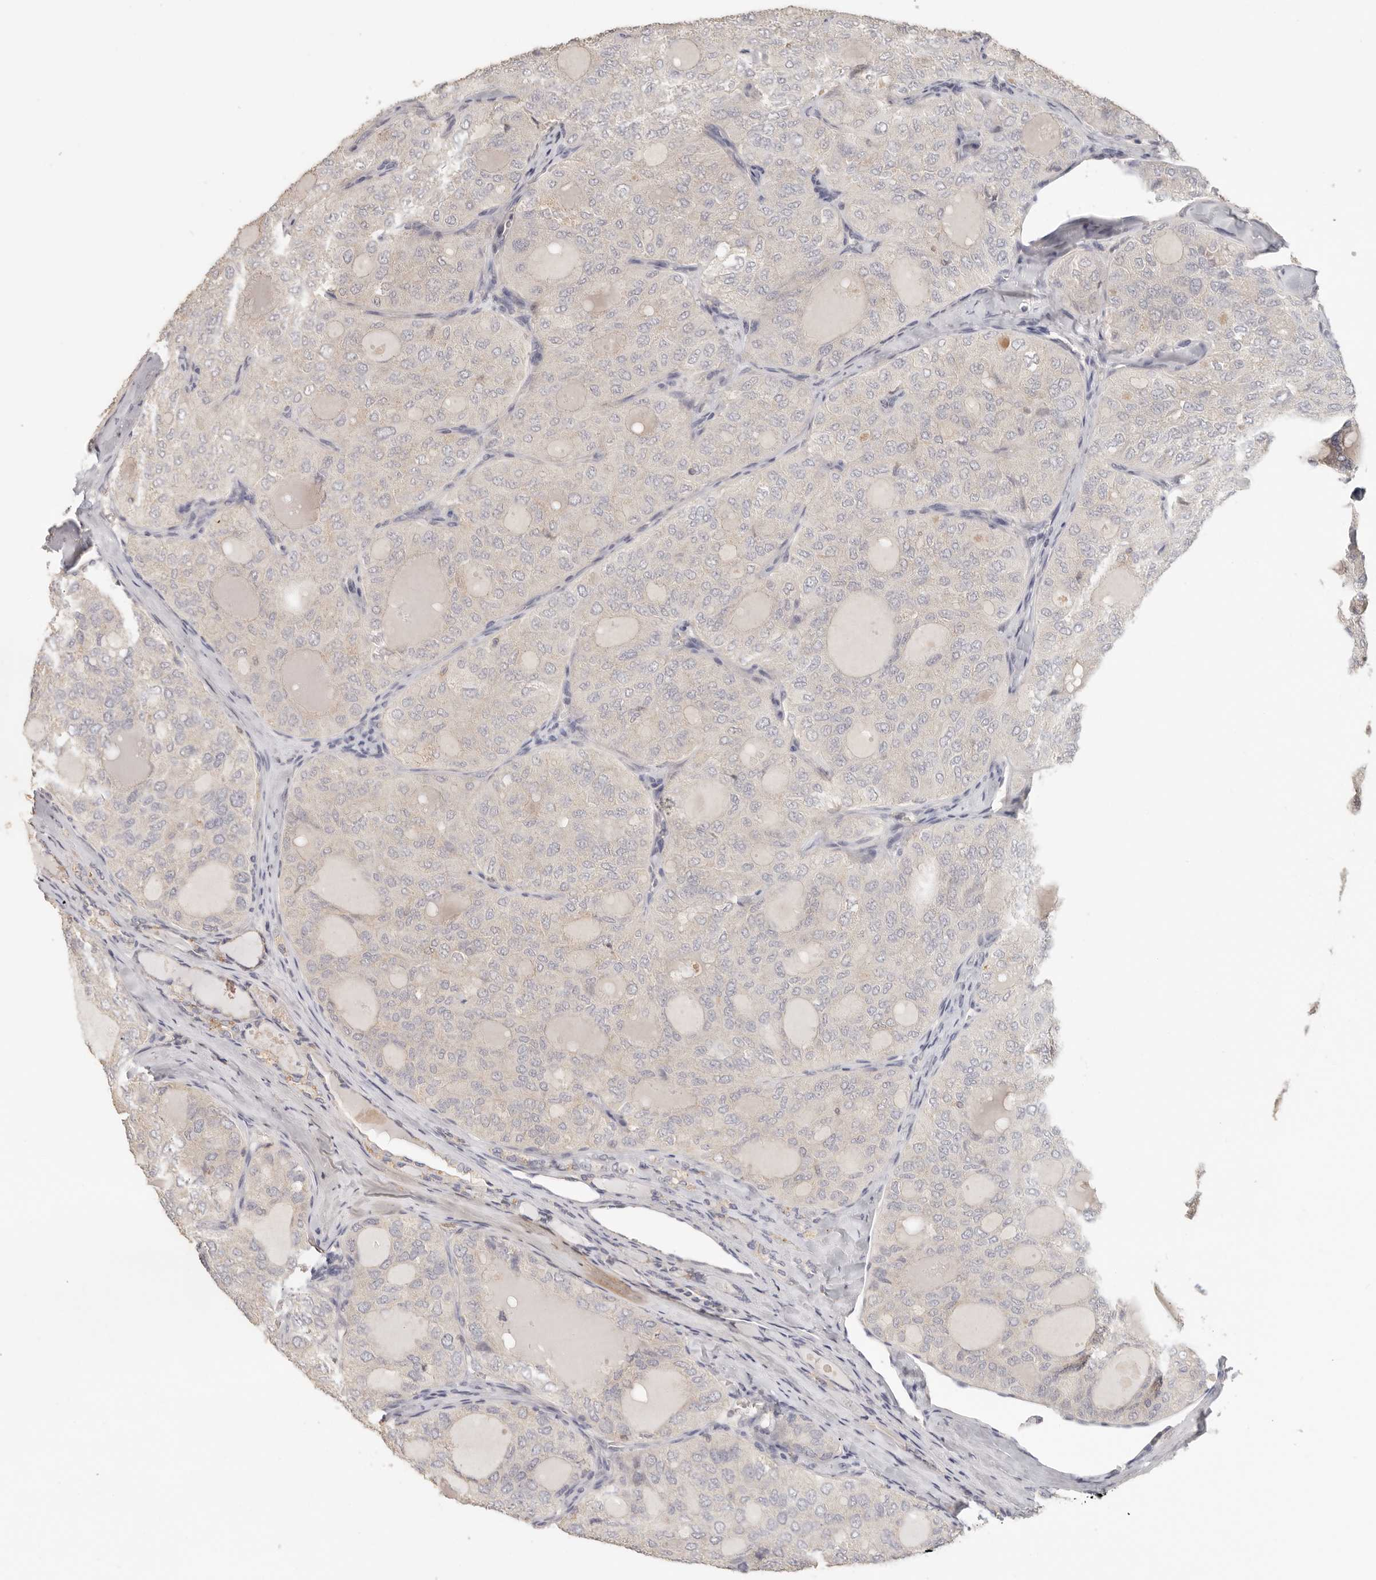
{"staining": {"intensity": "negative", "quantity": "none", "location": "none"}, "tissue": "thyroid cancer", "cell_type": "Tumor cells", "image_type": "cancer", "snomed": [{"axis": "morphology", "description": "Follicular adenoma carcinoma, NOS"}, {"axis": "topography", "description": "Thyroid gland"}], "caption": "DAB (3,3'-diaminobenzidine) immunohistochemical staining of thyroid cancer (follicular adenoma carcinoma) demonstrates no significant positivity in tumor cells. (Immunohistochemistry (ihc), brightfield microscopy, high magnification).", "gene": "CSK", "patient": {"sex": "male", "age": 75}}